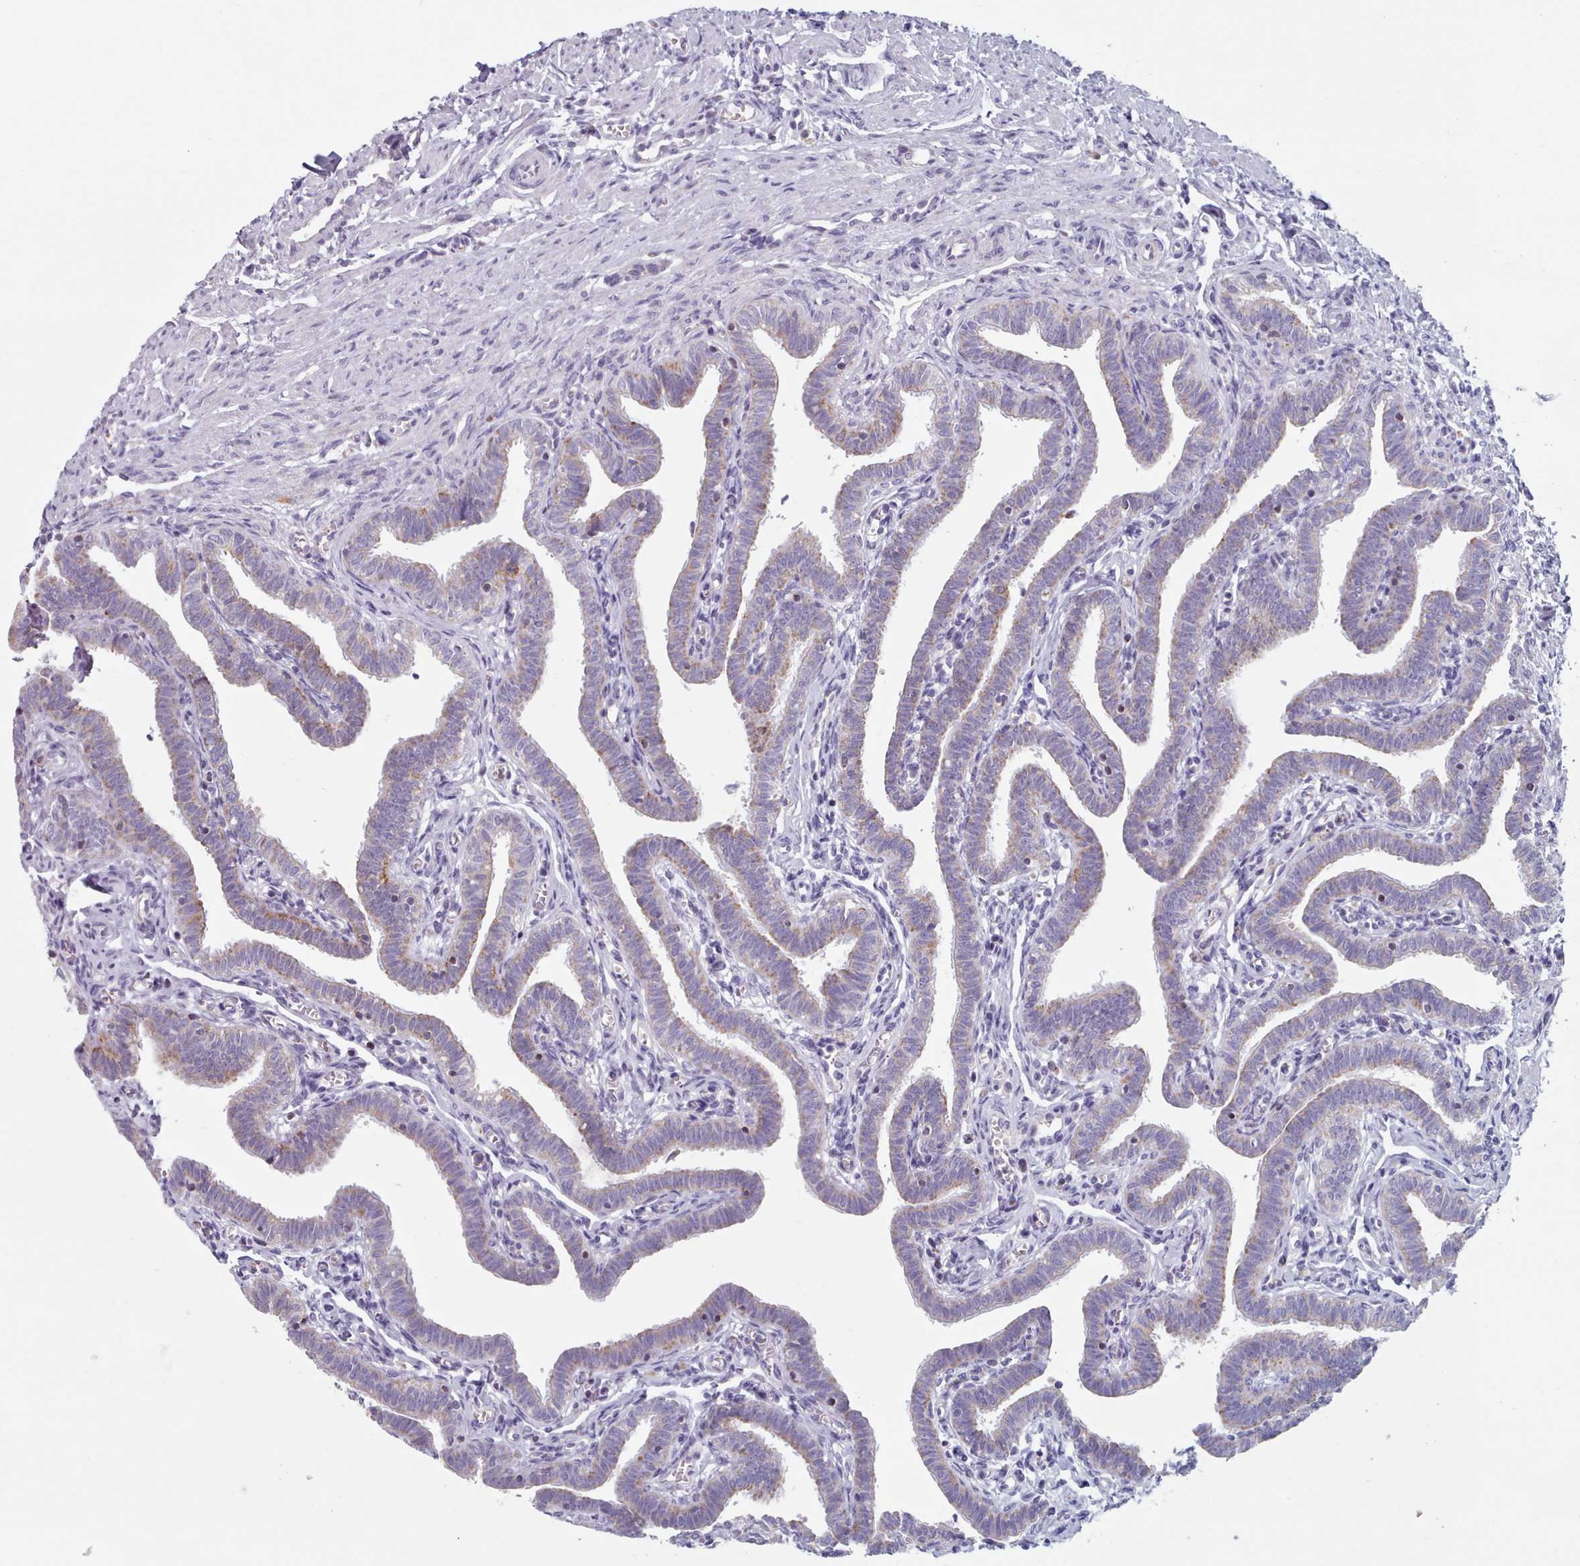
{"staining": {"intensity": "weak", "quantity": ">75%", "location": "cytoplasmic/membranous"}, "tissue": "fallopian tube", "cell_type": "Glandular cells", "image_type": "normal", "snomed": [{"axis": "morphology", "description": "Normal tissue, NOS"}, {"axis": "topography", "description": "Fallopian tube"}], "caption": "DAB (3,3'-diaminobenzidine) immunohistochemical staining of normal human fallopian tube demonstrates weak cytoplasmic/membranous protein positivity in about >75% of glandular cells.", "gene": "FAM170B", "patient": {"sex": "female", "age": 36}}